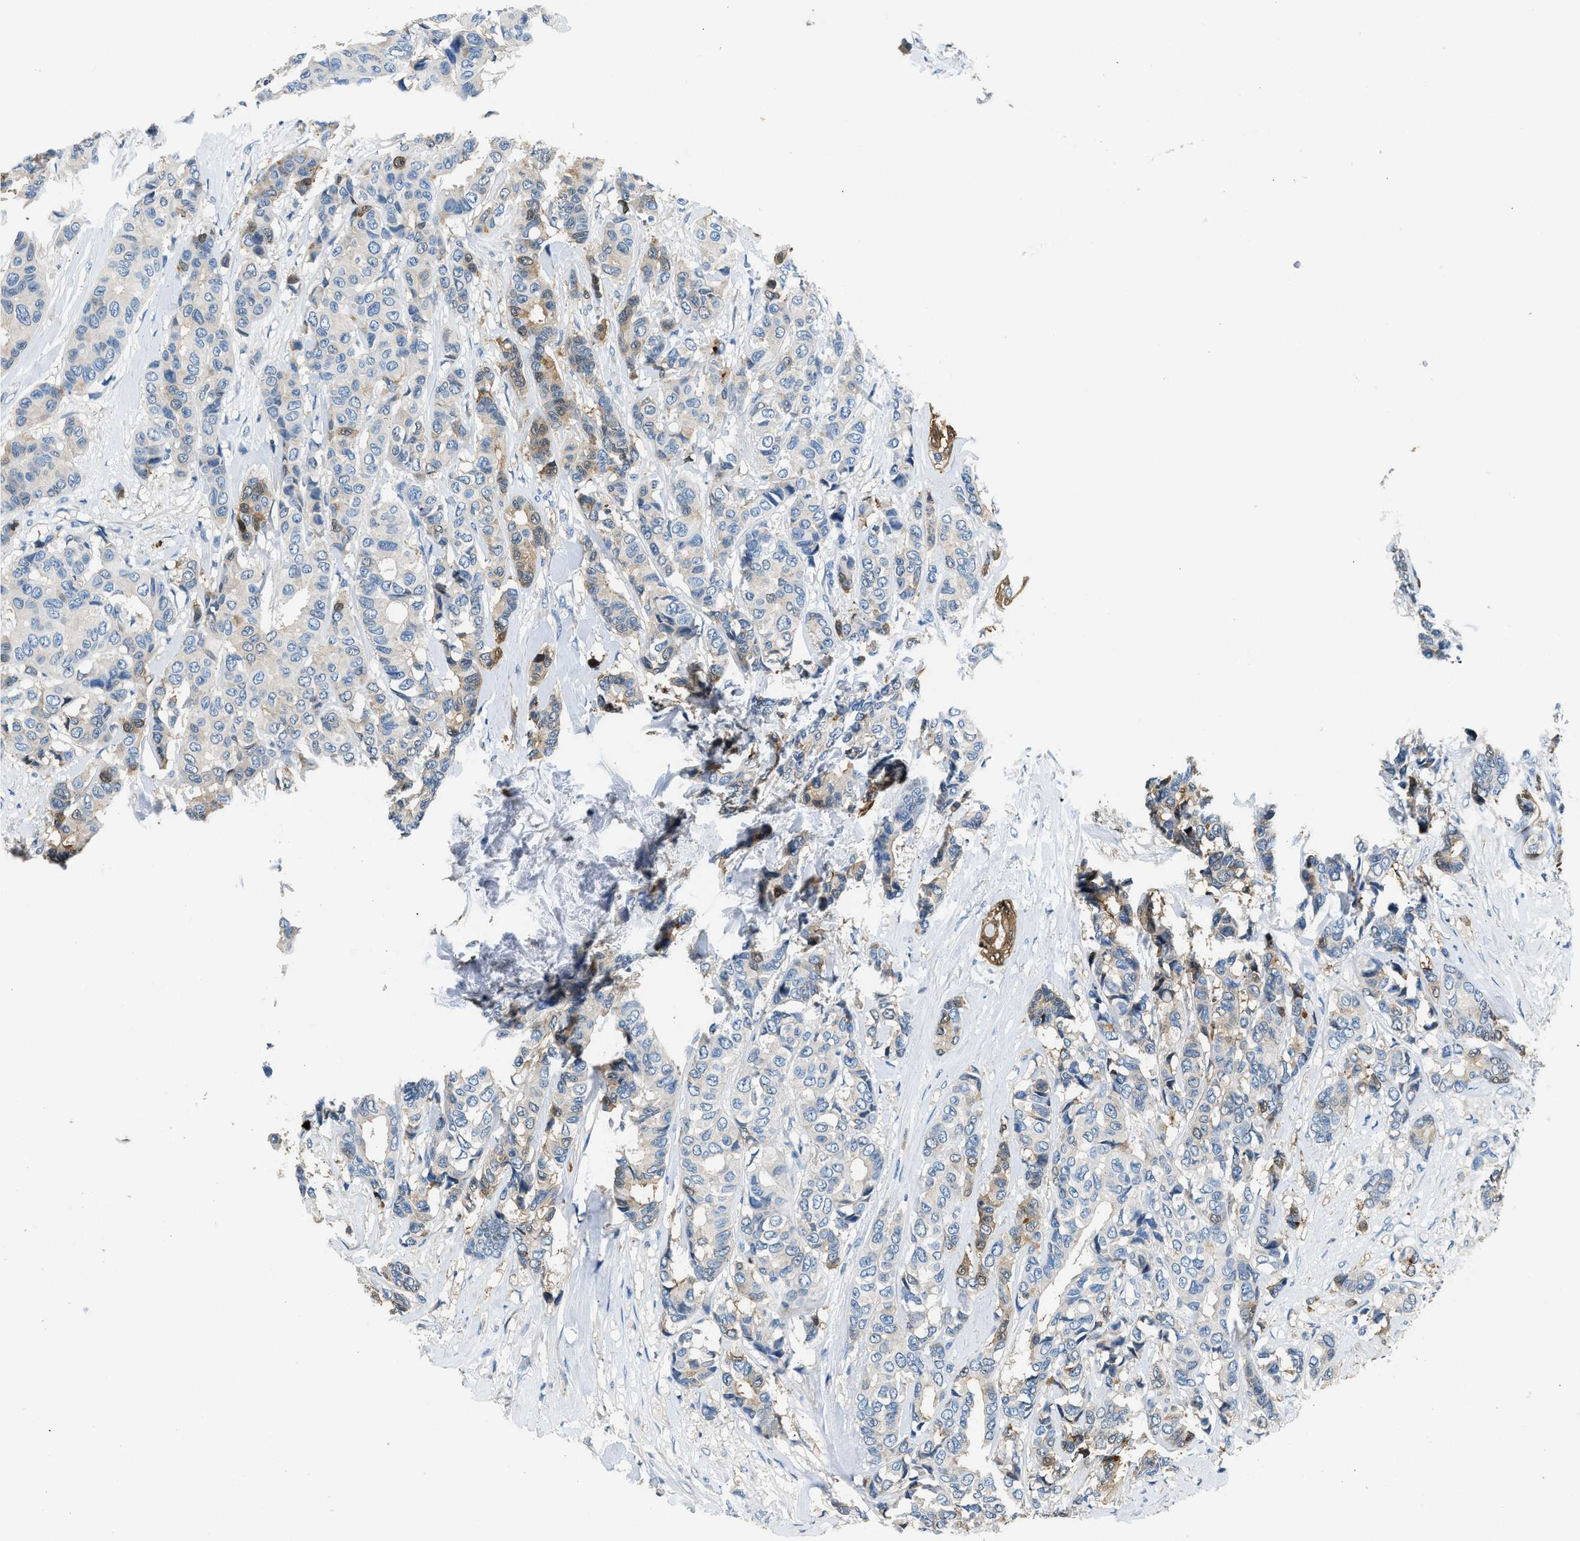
{"staining": {"intensity": "moderate", "quantity": "<25%", "location": "cytoplasmic/membranous"}, "tissue": "breast cancer", "cell_type": "Tumor cells", "image_type": "cancer", "snomed": [{"axis": "morphology", "description": "Duct carcinoma"}, {"axis": "topography", "description": "Breast"}], "caption": "Invasive ductal carcinoma (breast) tissue reveals moderate cytoplasmic/membranous positivity in about <25% of tumor cells, visualized by immunohistochemistry.", "gene": "ANXA3", "patient": {"sex": "female", "age": 87}}